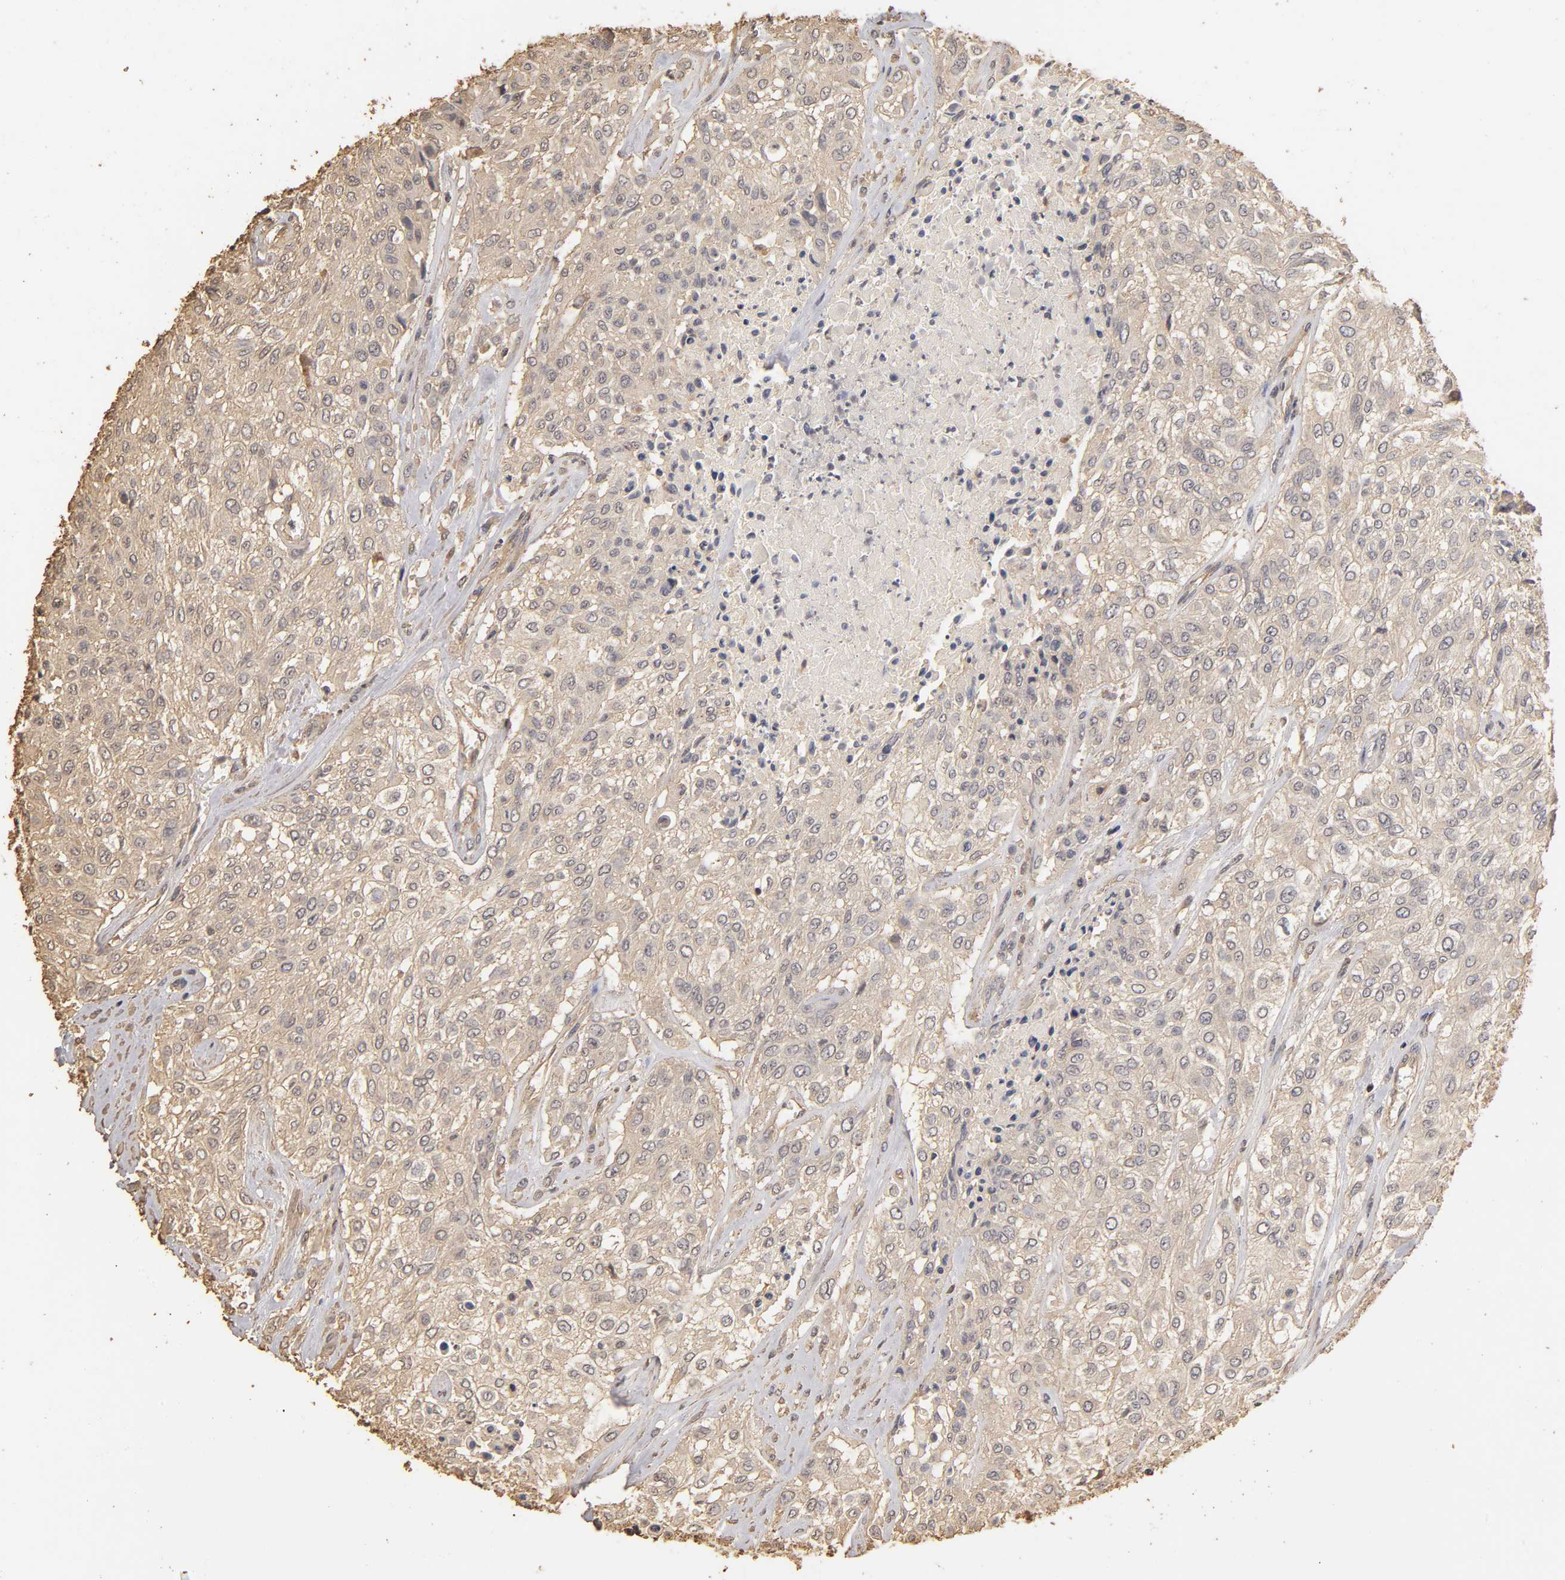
{"staining": {"intensity": "weak", "quantity": "25%-75%", "location": "cytoplasmic/membranous"}, "tissue": "urothelial cancer", "cell_type": "Tumor cells", "image_type": "cancer", "snomed": [{"axis": "morphology", "description": "Urothelial carcinoma, High grade"}, {"axis": "topography", "description": "Urinary bladder"}], "caption": "High-grade urothelial carcinoma stained with a protein marker shows weak staining in tumor cells.", "gene": "VSIG4", "patient": {"sex": "male", "age": 57}}